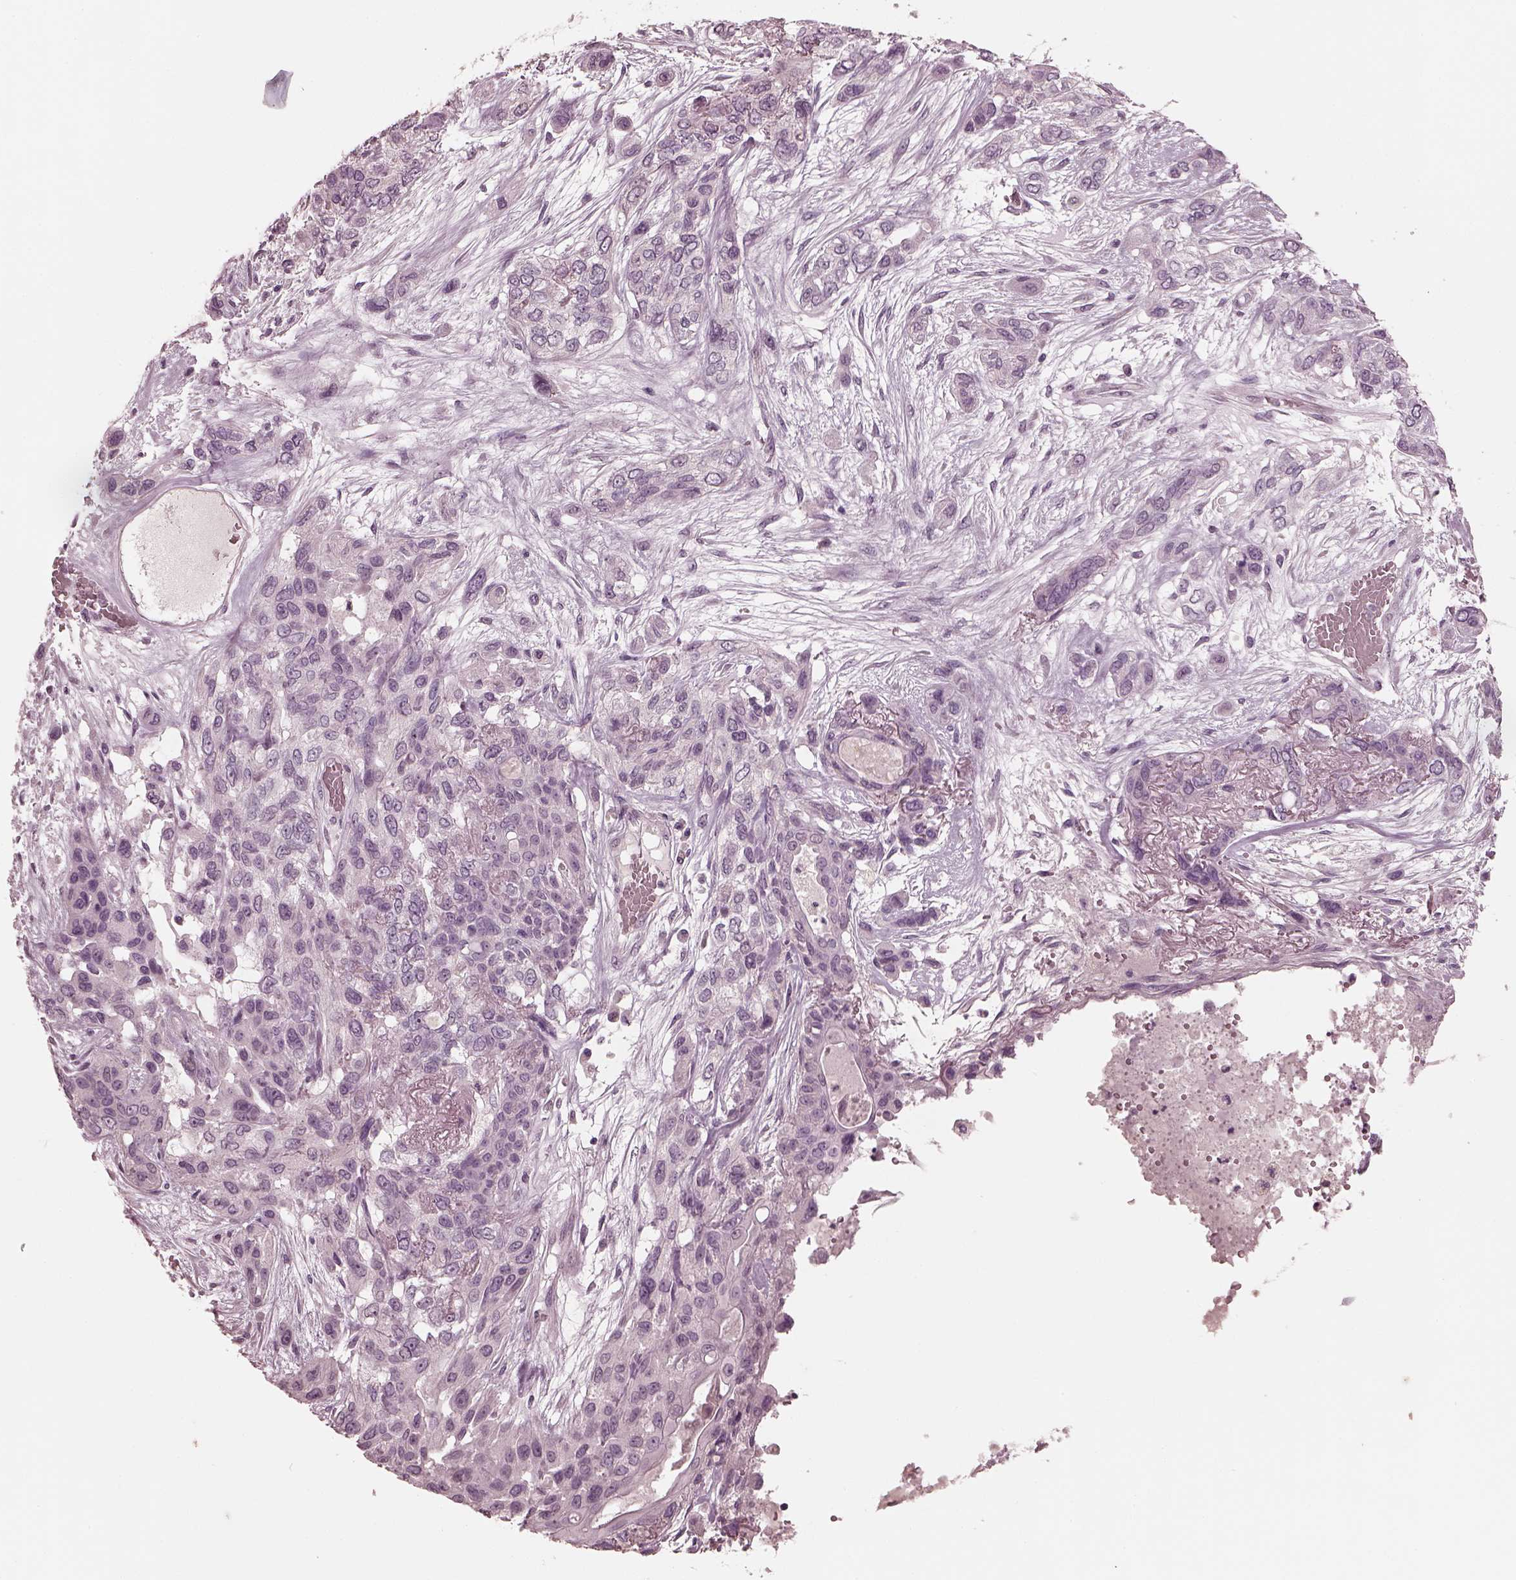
{"staining": {"intensity": "negative", "quantity": "none", "location": "none"}, "tissue": "lung cancer", "cell_type": "Tumor cells", "image_type": "cancer", "snomed": [{"axis": "morphology", "description": "Squamous cell carcinoma, NOS"}, {"axis": "topography", "description": "Lung"}], "caption": "Immunohistochemical staining of lung cancer shows no significant expression in tumor cells.", "gene": "RCVRN", "patient": {"sex": "female", "age": 70}}